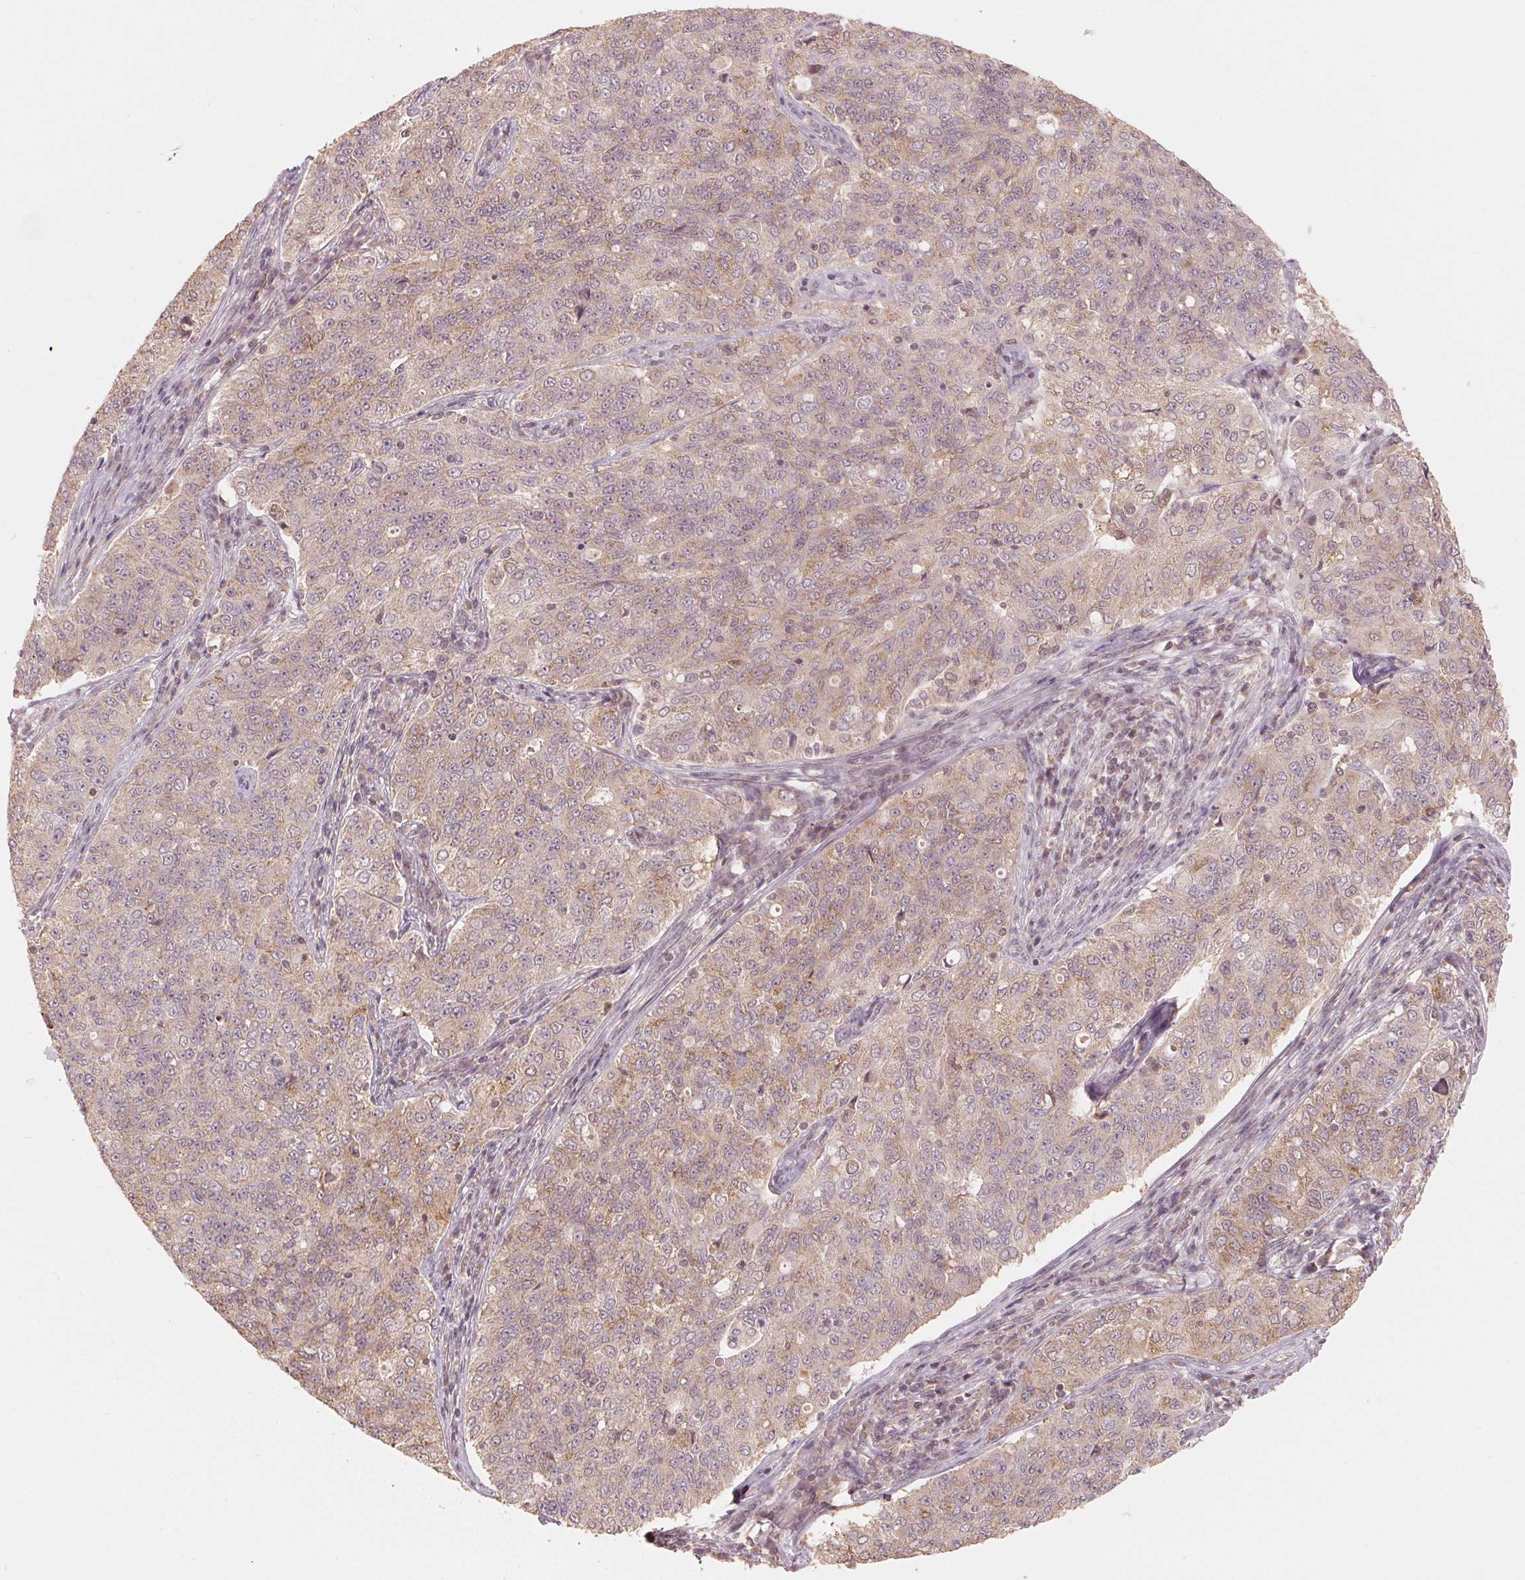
{"staining": {"intensity": "moderate", "quantity": "25%-75%", "location": "cytoplasmic/membranous"}, "tissue": "endometrial cancer", "cell_type": "Tumor cells", "image_type": "cancer", "snomed": [{"axis": "morphology", "description": "Adenocarcinoma, NOS"}, {"axis": "topography", "description": "Endometrium"}], "caption": "Human endometrial cancer stained with a protein marker reveals moderate staining in tumor cells.", "gene": "C2orf73", "patient": {"sex": "female", "age": 43}}